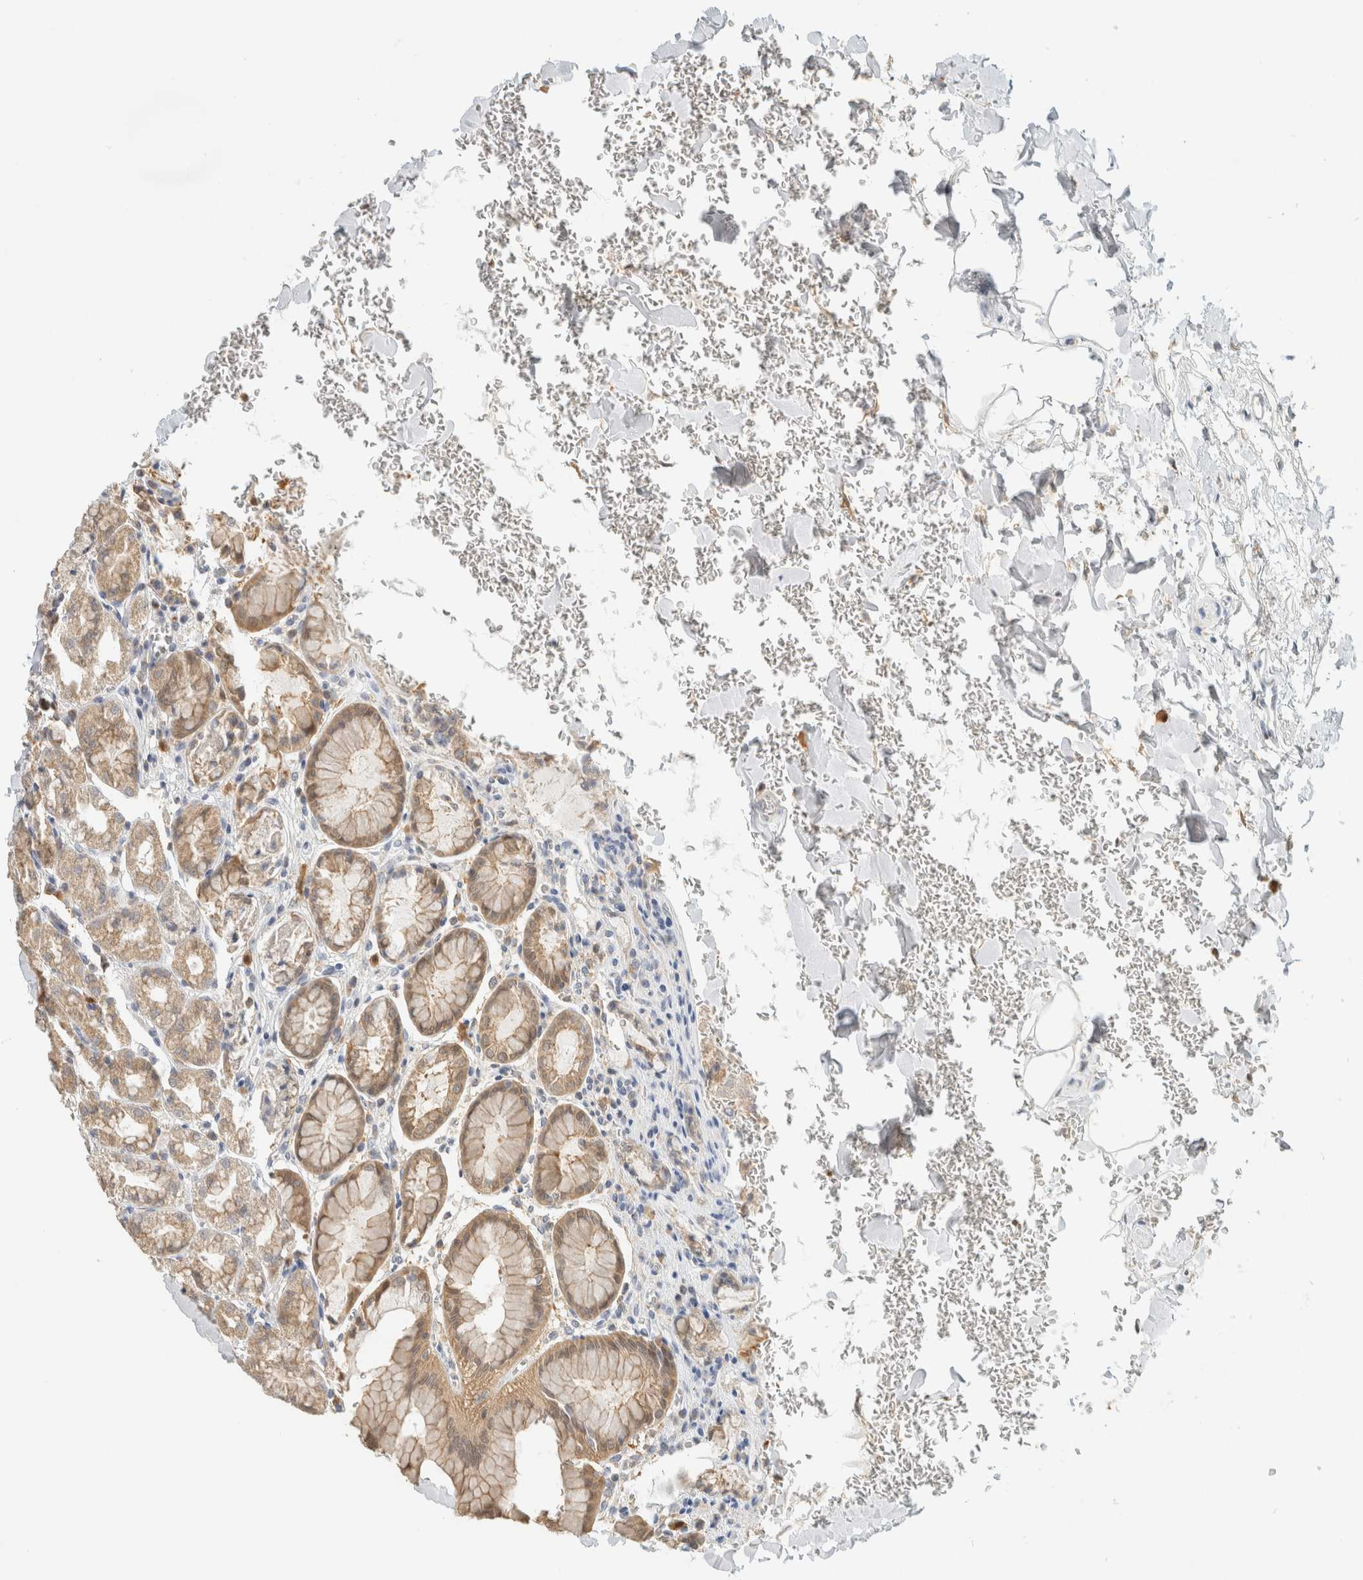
{"staining": {"intensity": "moderate", "quantity": ">75%", "location": "cytoplasmic/membranous"}, "tissue": "stomach", "cell_type": "Glandular cells", "image_type": "normal", "snomed": [{"axis": "morphology", "description": "Normal tissue, NOS"}, {"axis": "topography", "description": "Stomach"}], "caption": "An IHC micrograph of unremarkable tissue is shown. Protein staining in brown shows moderate cytoplasmic/membranous positivity in stomach within glandular cells.", "gene": "CAPG", "patient": {"sex": "male", "age": 42}}